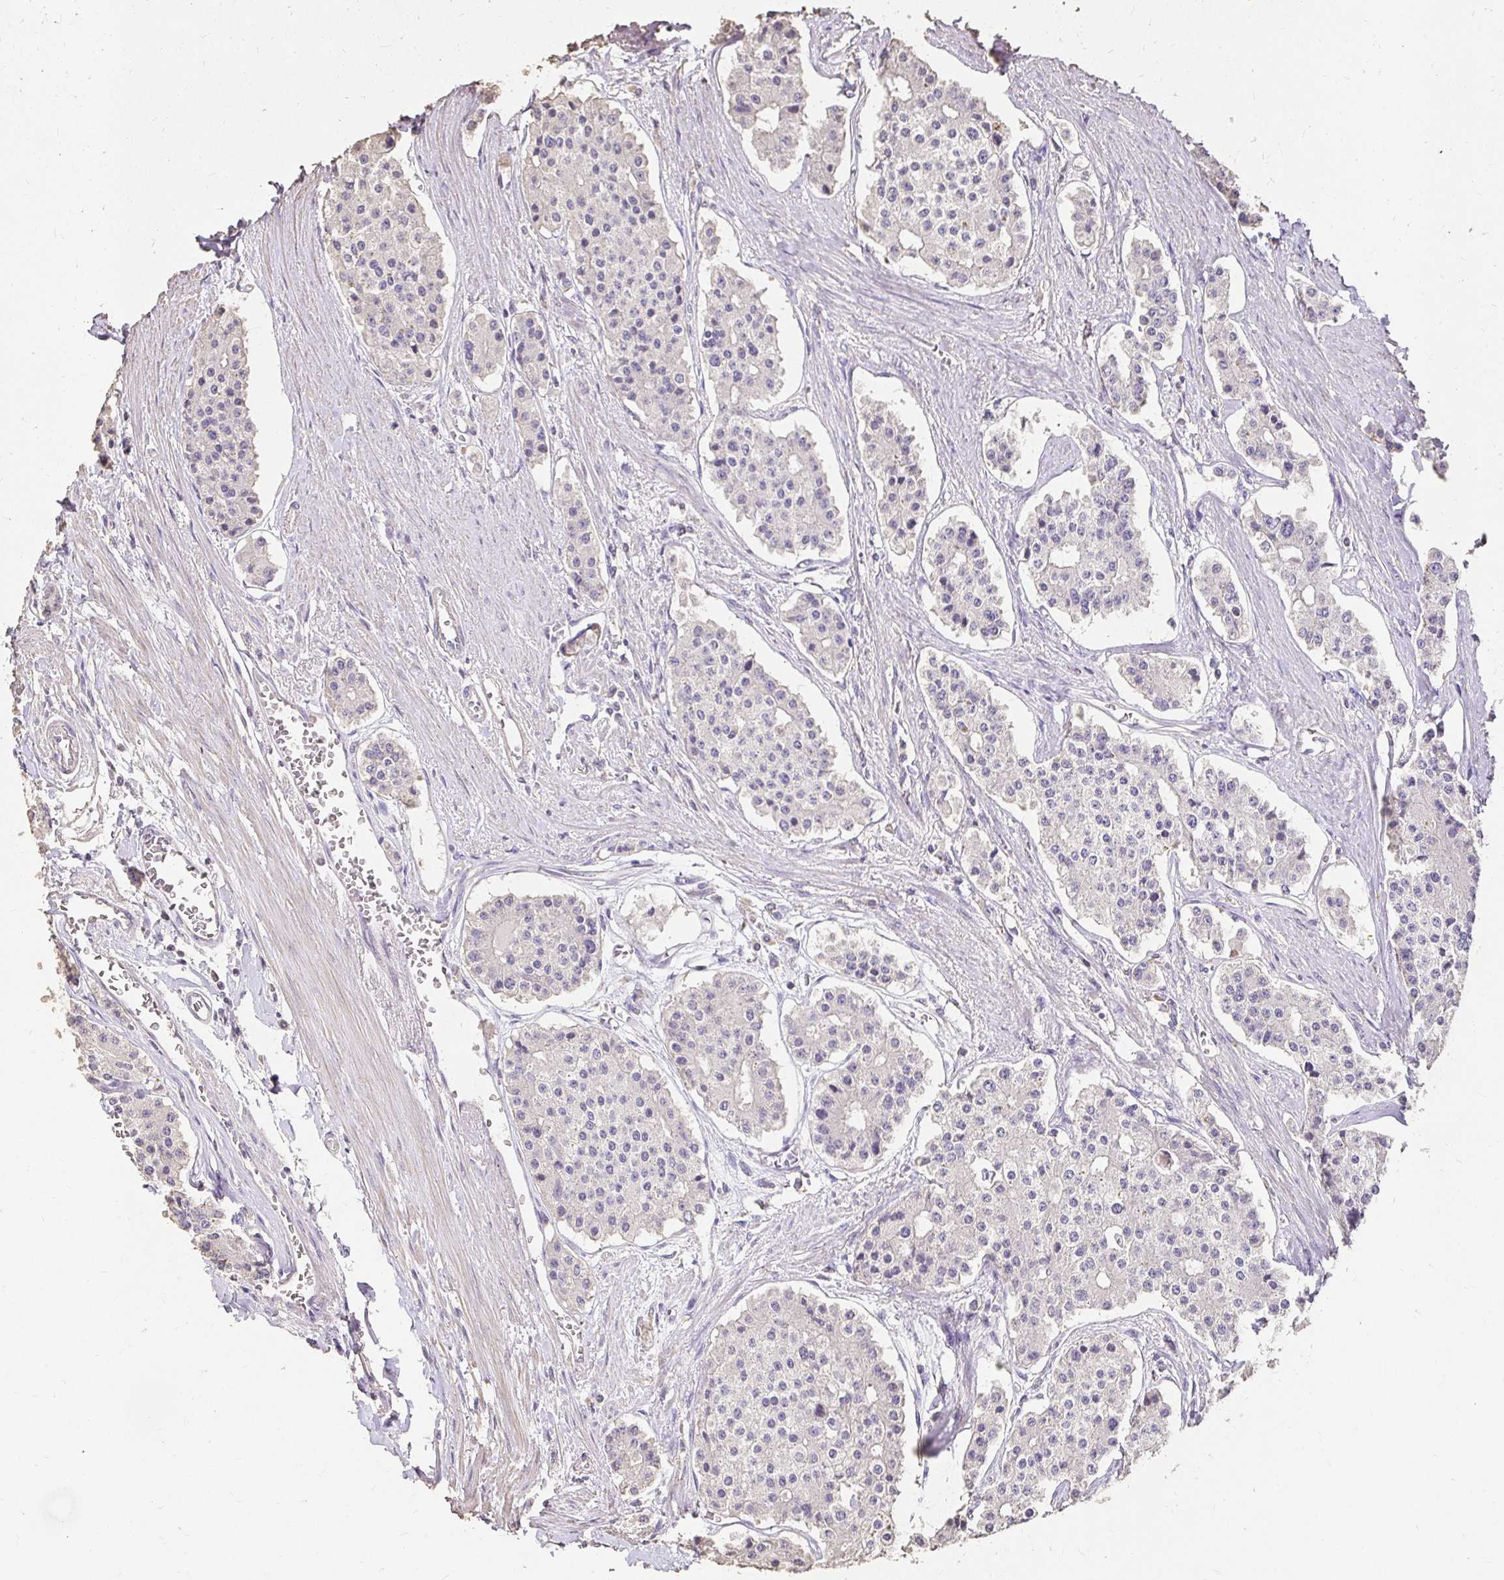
{"staining": {"intensity": "negative", "quantity": "none", "location": "none"}, "tissue": "carcinoid", "cell_type": "Tumor cells", "image_type": "cancer", "snomed": [{"axis": "morphology", "description": "Carcinoid, malignant, NOS"}, {"axis": "topography", "description": "Small intestine"}], "caption": "Immunohistochemical staining of carcinoid (malignant) demonstrates no significant positivity in tumor cells. (DAB (3,3'-diaminobenzidine) immunohistochemistry (IHC), high magnification).", "gene": "UGT1A6", "patient": {"sex": "female", "age": 65}}